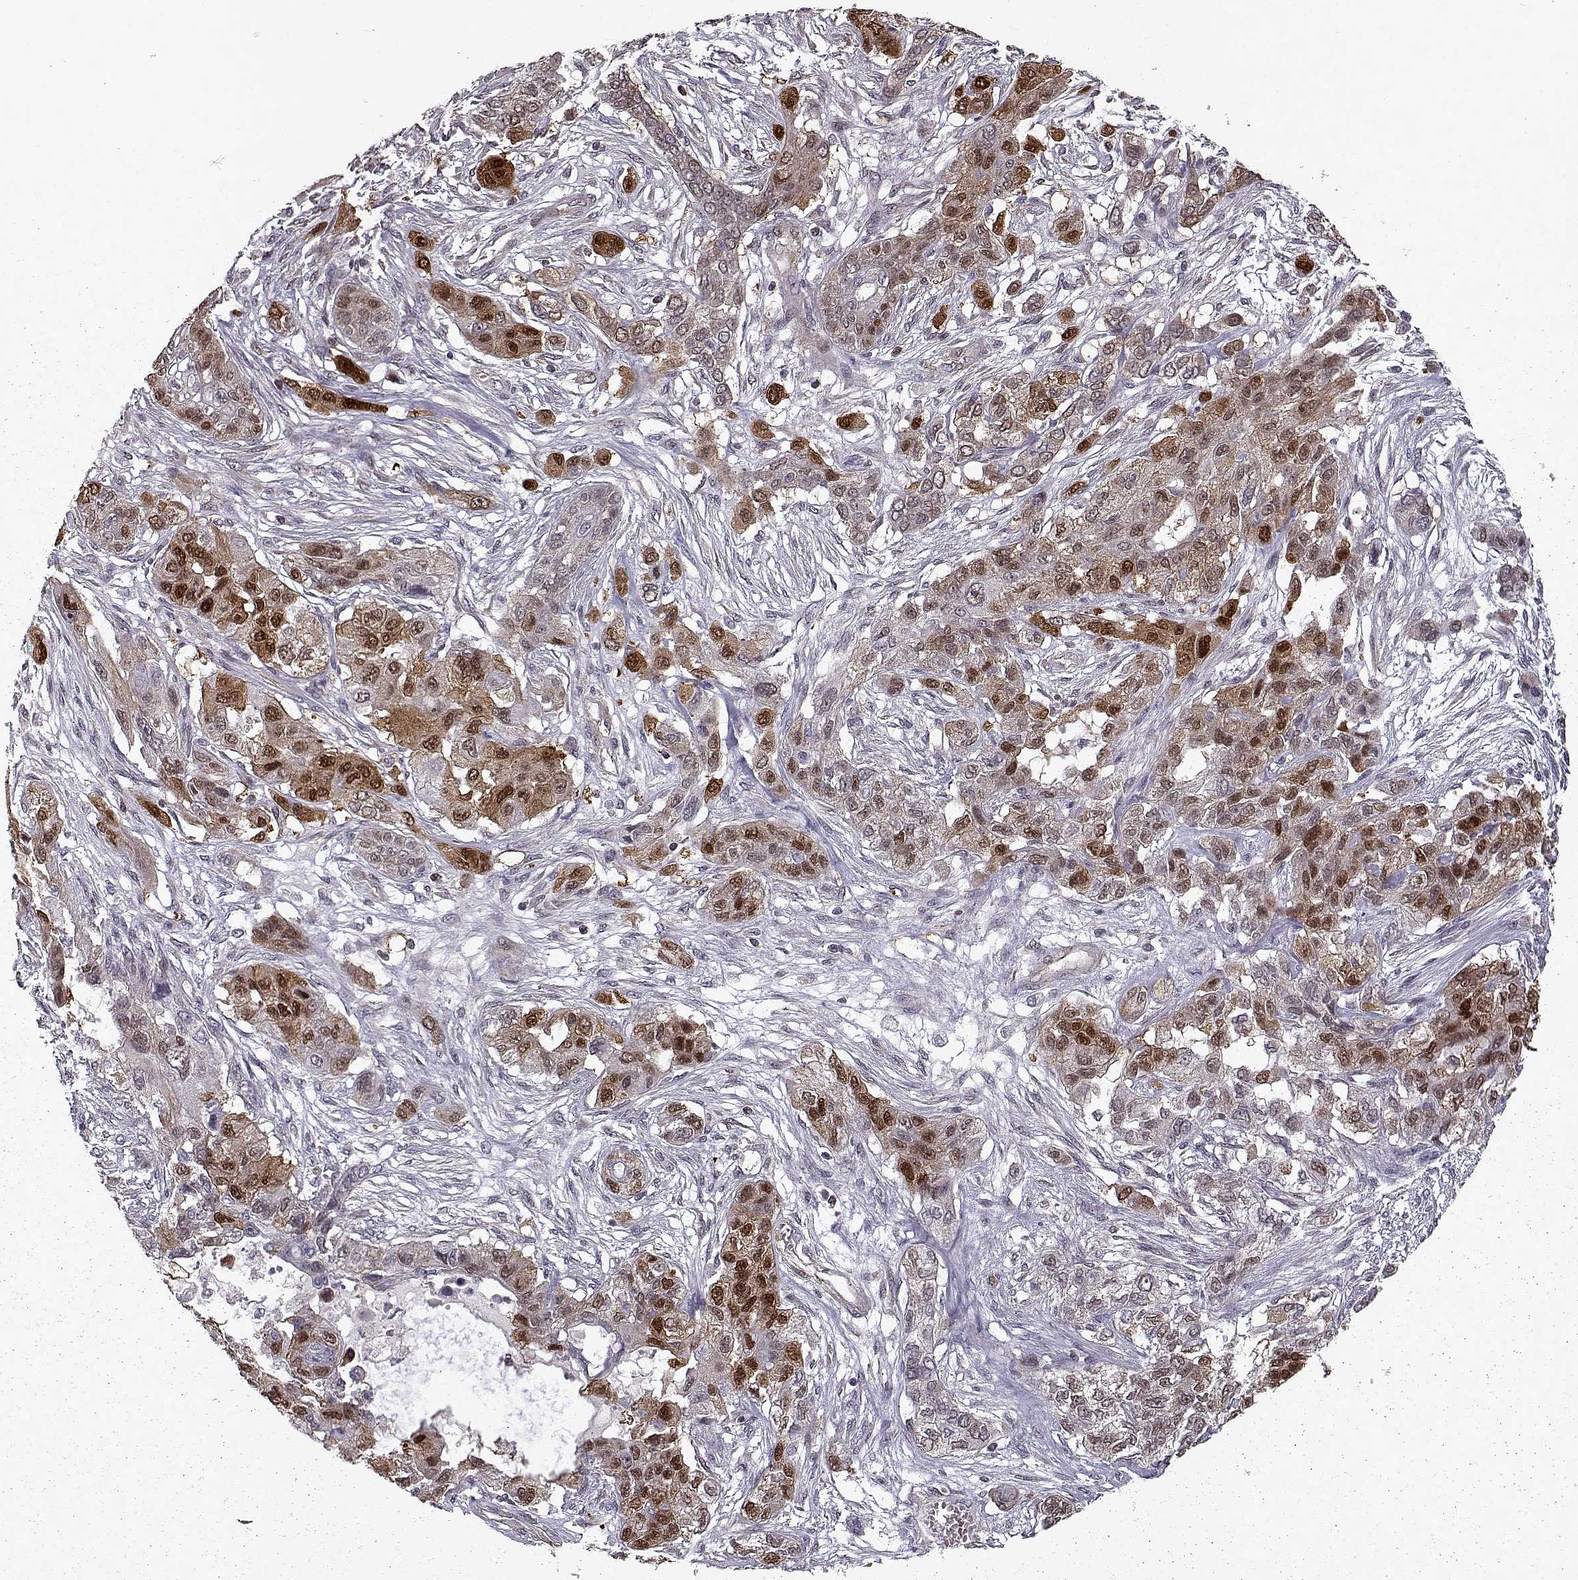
{"staining": {"intensity": "strong", "quantity": "25%-75%", "location": "cytoplasmic/membranous,nuclear"}, "tissue": "lung cancer", "cell_type": "Tumor cells", "image_type": "cancer", "snomed": [{"axis": "morphology", "description": "Squamous cell carcinoma, NOS"}, {"axis": "topography", "description": "Lung"}], "caption": "The histopathology image reveals immunohistochemical staining of lung squamous cell carcinoma. There is strong cytoplasmic/membranous and nuclear staining is seen in approximately 25%-75% of tumor cells.", "gene": "RANBP1", "patient": {"sex": "female", "age": 70}}